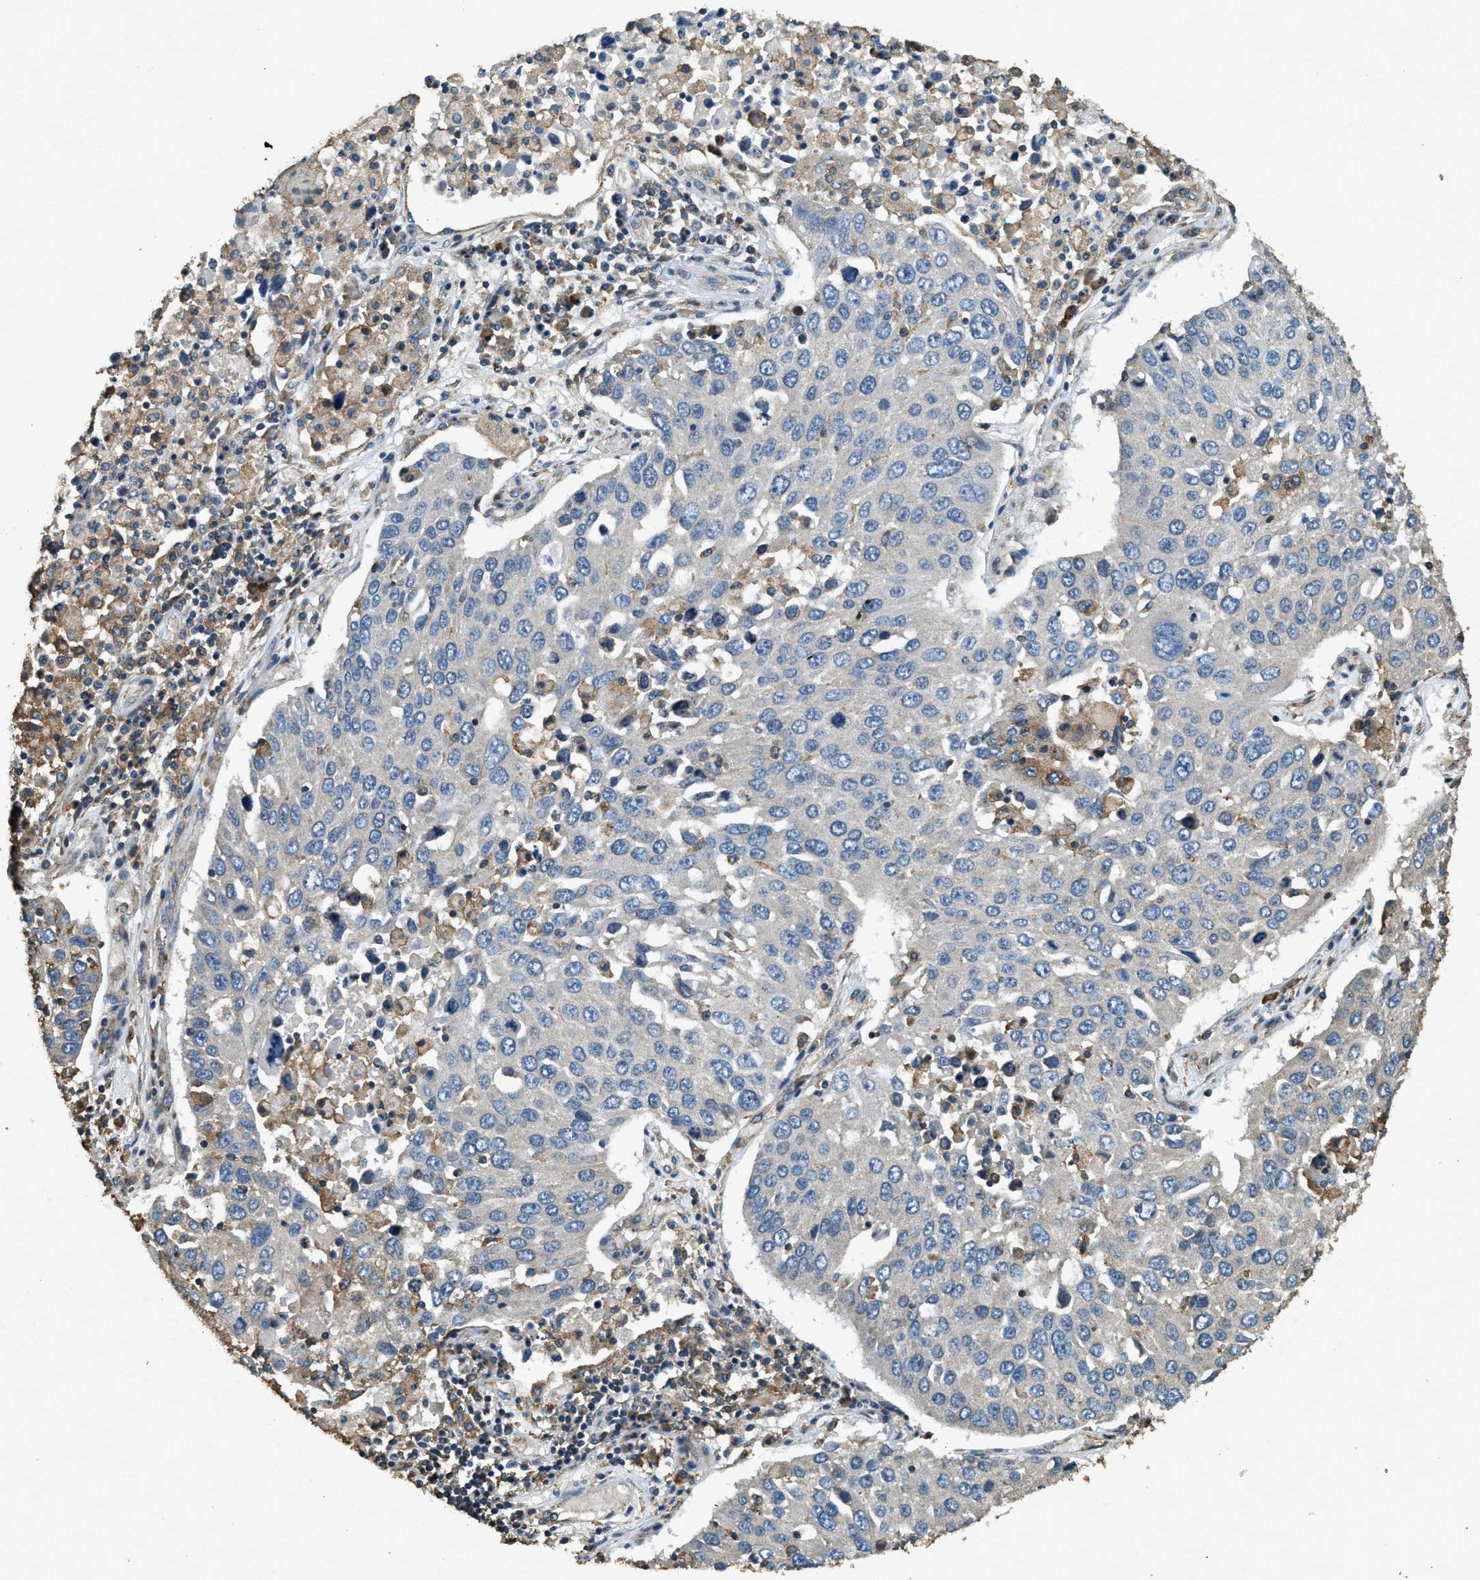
{"staining": {"intensity": "negative", "quantity": "none", "location": "none"}, "tissue": "lung cancer", "cell_type": "Tumor cells", "image_type": "cancer", "snomed": [{"axis": "morphology", "description": "Squamous cell carcinoma, NOS"}, {"axis": "topography", "description": "Lung"}], "caption": "This is an immunohistochemistry micrograph of squamous cell carcinoma (lung). There is no staining in tumor cells.", "gene": "ERGIC1", "patient": {"sex": "male", "age": 65}}